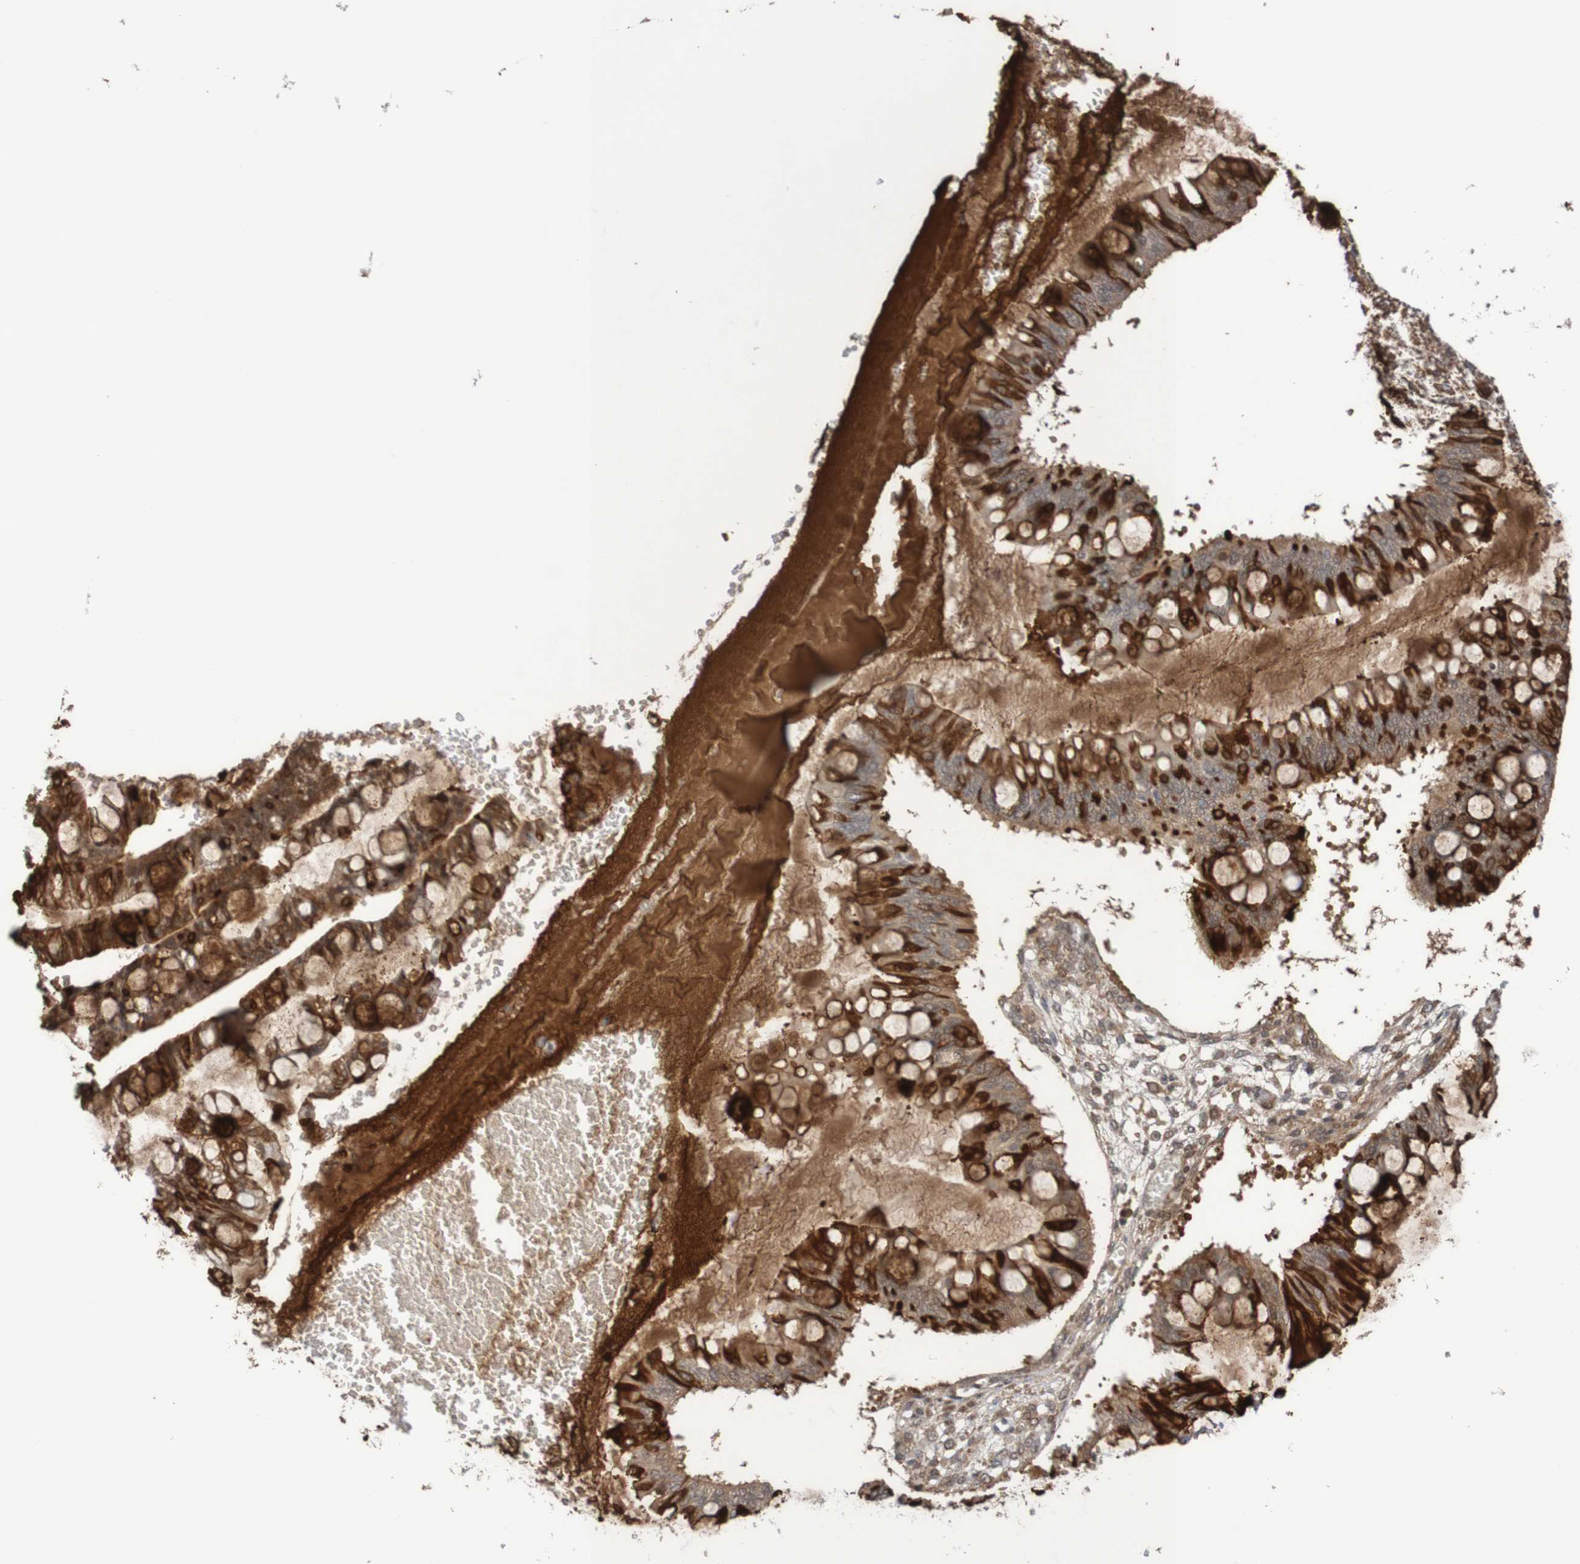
{"staining": {"intensity": "strong", "quantity": ">75%", "location": "cytoplasmic/membranous"}, "tissue": "ovarian cancer", "cell_type": "Tumor cells", "image_type": "cancer", "snomed": [{"axis": "morphology", "description": "Cystadenocarcinoma, mucinous, NOS"}, {"axis": "topography", "description": "Ovary"}], "caption": "The image reveals a brown stain indicating the presence of a protein in the cytoplasmic/membranous of tumor cells in ovarian mucinous cystadenocarcinoma.", "gene": "ITLN1", "patient": {"sex": "female", "age": 73}}